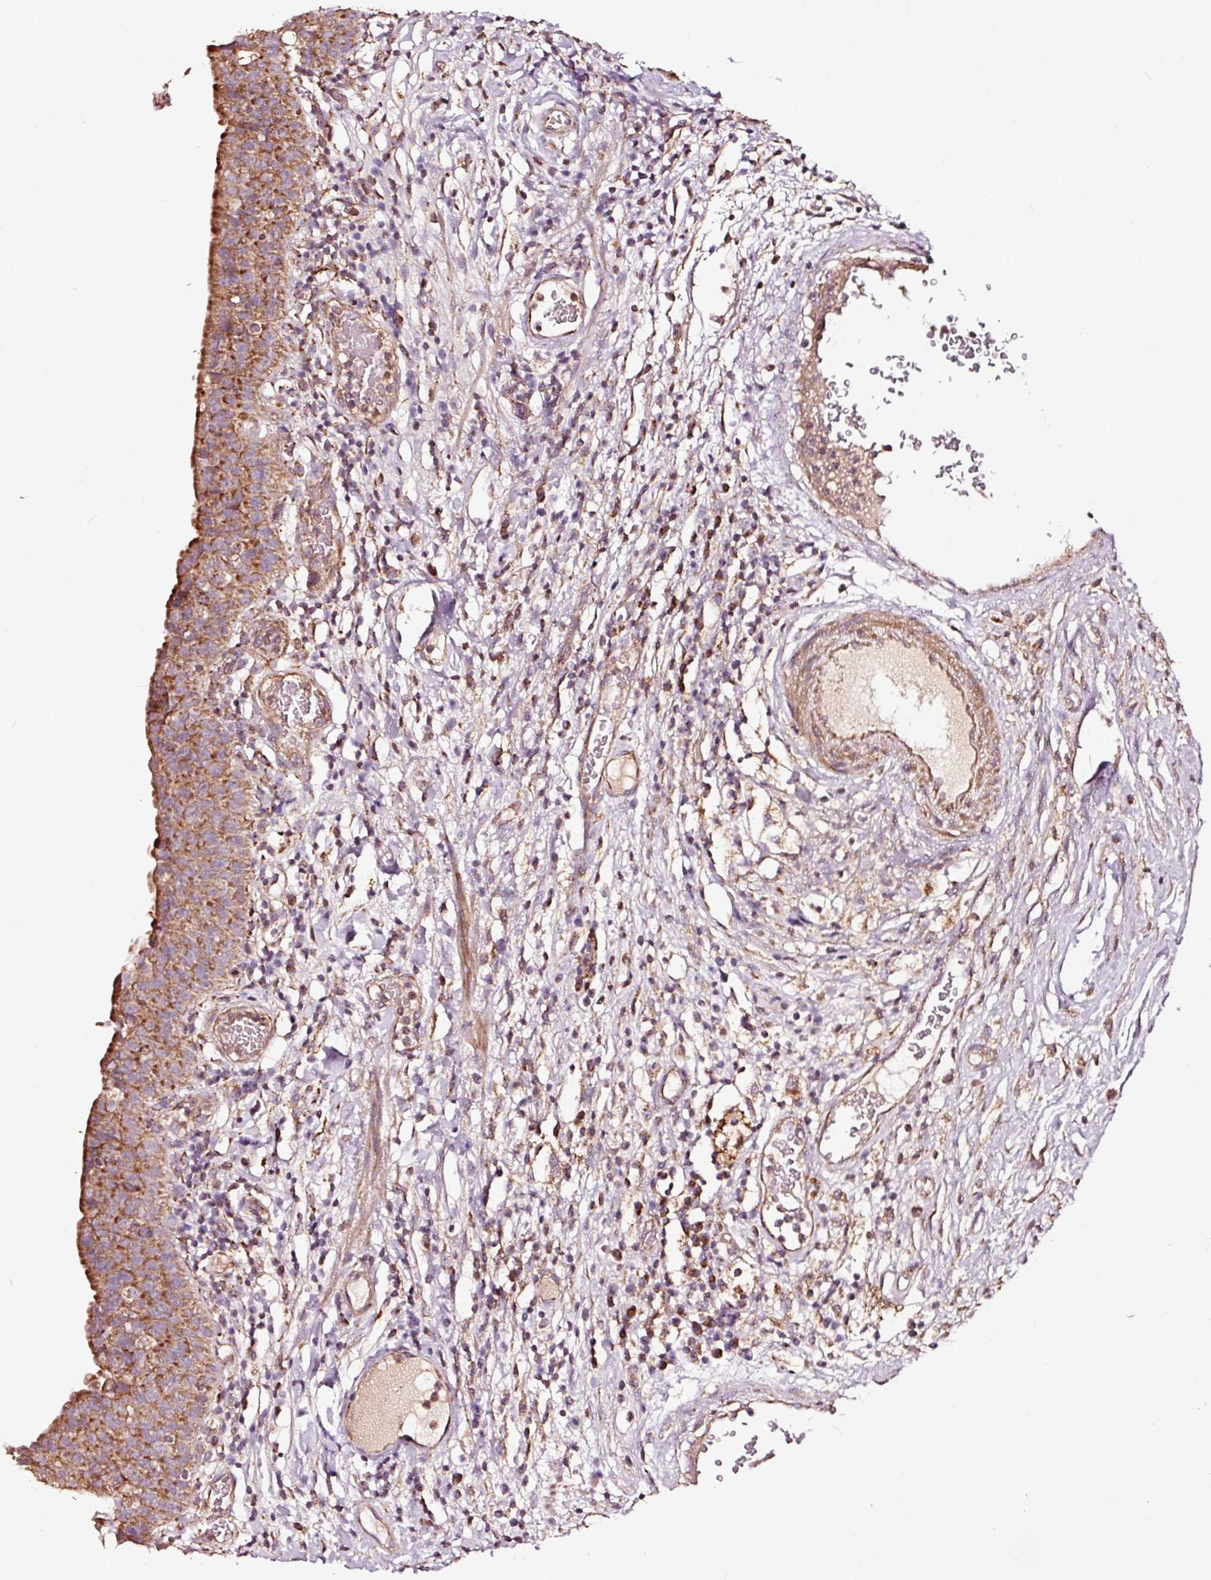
{"staining": {"intensity": "strong", "quantity": ">75%", "location": "cytoplasmic/membranous"}, "tissue": "urinary bladder", "cell_type": "Urothelial cells", "image_type": "normal", "snomed": [{"axis": "morphology", "description": "Normal tissue, NOS"}, {"axis": "morphology", "description": "Inflammation, NOS"}, {"axis": "topography", "description": "Urinary bladder"}], "caption": "Urinary bladder stained with immunohistochemistry displays strong cytoplasmic/membranous staining in approximately >75% of urothelial cells.", "gene": "TPM1", "patient": {"sex": "male", "age": 57}}